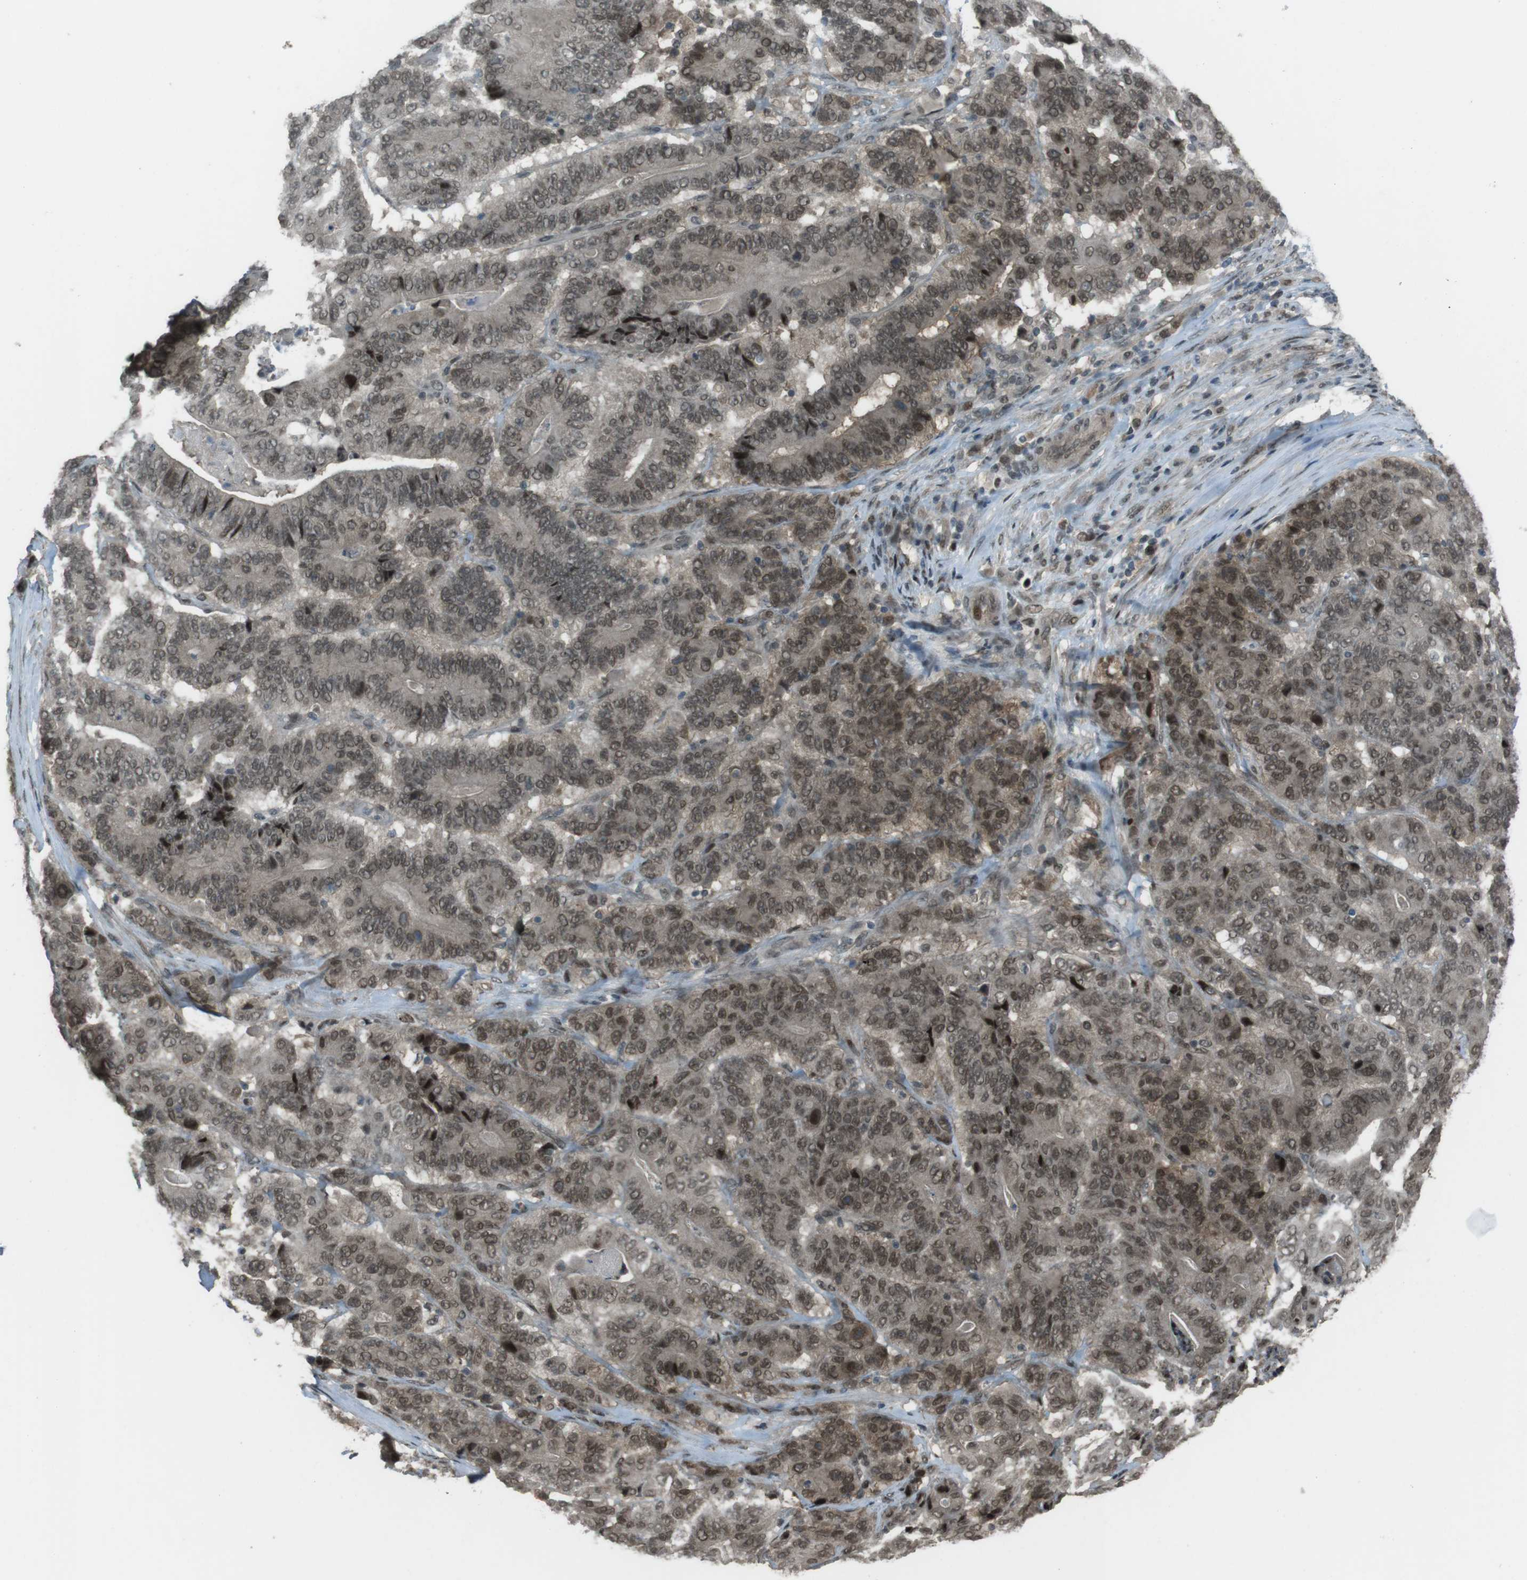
{"staining": {"intensity": "moderate", "quantity": ">75%", "location": "cytoplasmic/membranous,nuclear"}, "tissue": "stomach cancer", "cell_type": "Tumor cells", "image_type": "cancer", "snomed": [{"axis": "morphology", "description": "Adenocarcinoma, NOS"}, {"axis": "topography", "description": "Stomach"}], "caption": "High-power microscopy captured an immunohistochemistry (IHC) histopathology image of adenocarcinoma (stomach), revealing moderate cytoplasmic/membranous and nuclear positivity in approximately >75% of tumor cells.", "gene": "SLITRK5", "patient": {"sex": "female", "age": 73}}